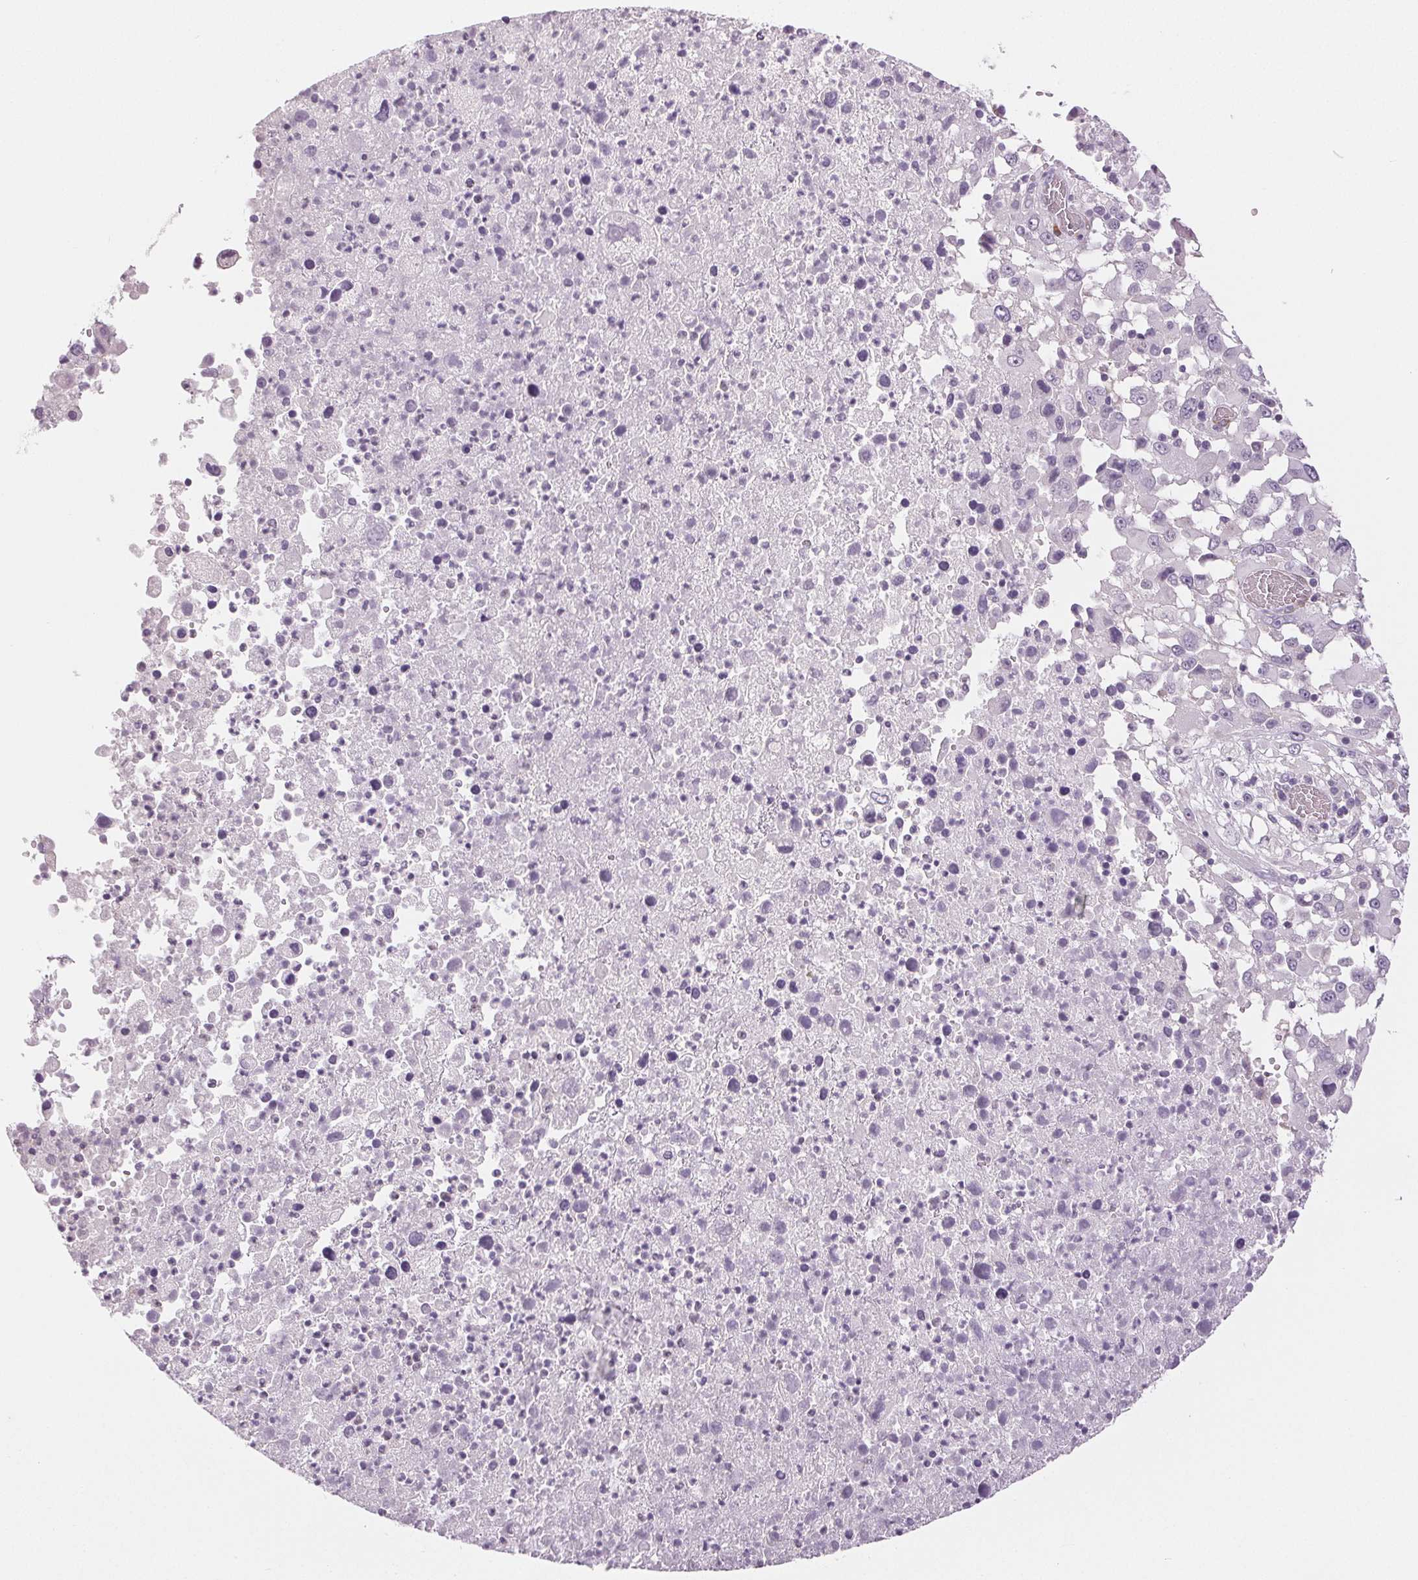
{"staining": {"intensity": "negative", "quantity": "none", "location": "none"}, "tissue": "melanoma", "cell_type": "Tumor cells", "image_type": "cancer", "snomed": [{"axis": "morphology", "description": "Malignant melanoma, Metastatic site"}, {"axis": "topography", "description": "Soft tissue"}], "caption": "An IHC histopathology image of melanoma is shown. There is no staining in tumor cells of melanoma. Brightfield microscopy of immunohistochemistry stained with DAB (3,3'-diaminobenzidine) (brown) and hematoxylin (blue), captured at high magnification.", "gene": "DNAJC6", "patient": {"sex": "male", "age": 50}}